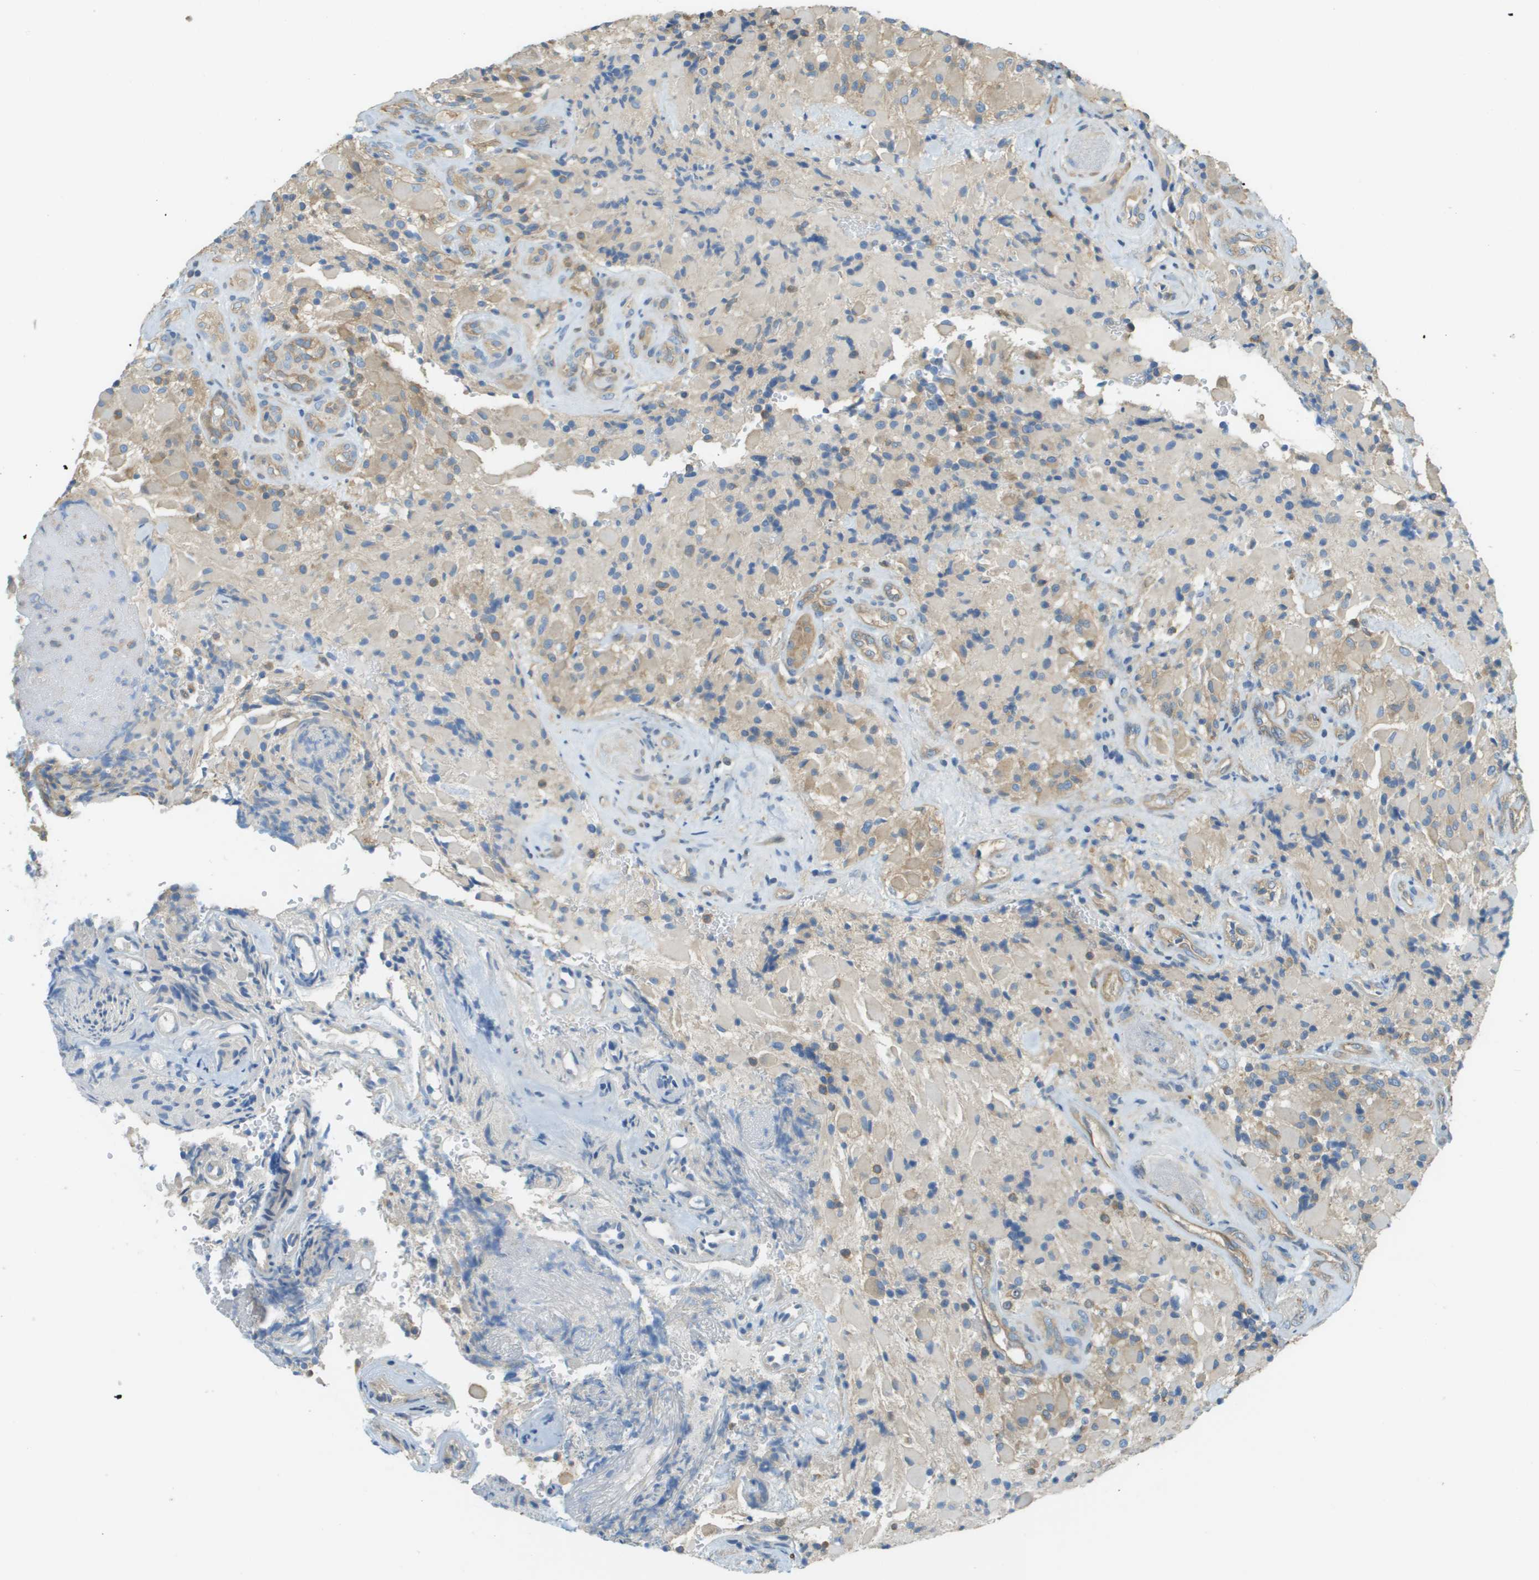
{"staining": {"intensity": "weak", "quantity": "<25%", "location": "cytoplasmic/membranous"}, "tissue": "glioma", "cell_type": "Tumor cells", "image_type": "cancer", "snomed": [{"axis": "morphology", "description": "Glioma, malignant, High grade"}, {"axis": "topography", "description": "Brain"}], "caption": "Immunohistochemical staining of human malignant high-grade glioma displays no significant expression in tumor cells. (DAB immunohistochemistry (IHC), high magnification).", "gene": "DNAJB11", "patient": {"sex": "male", "age": 71}}